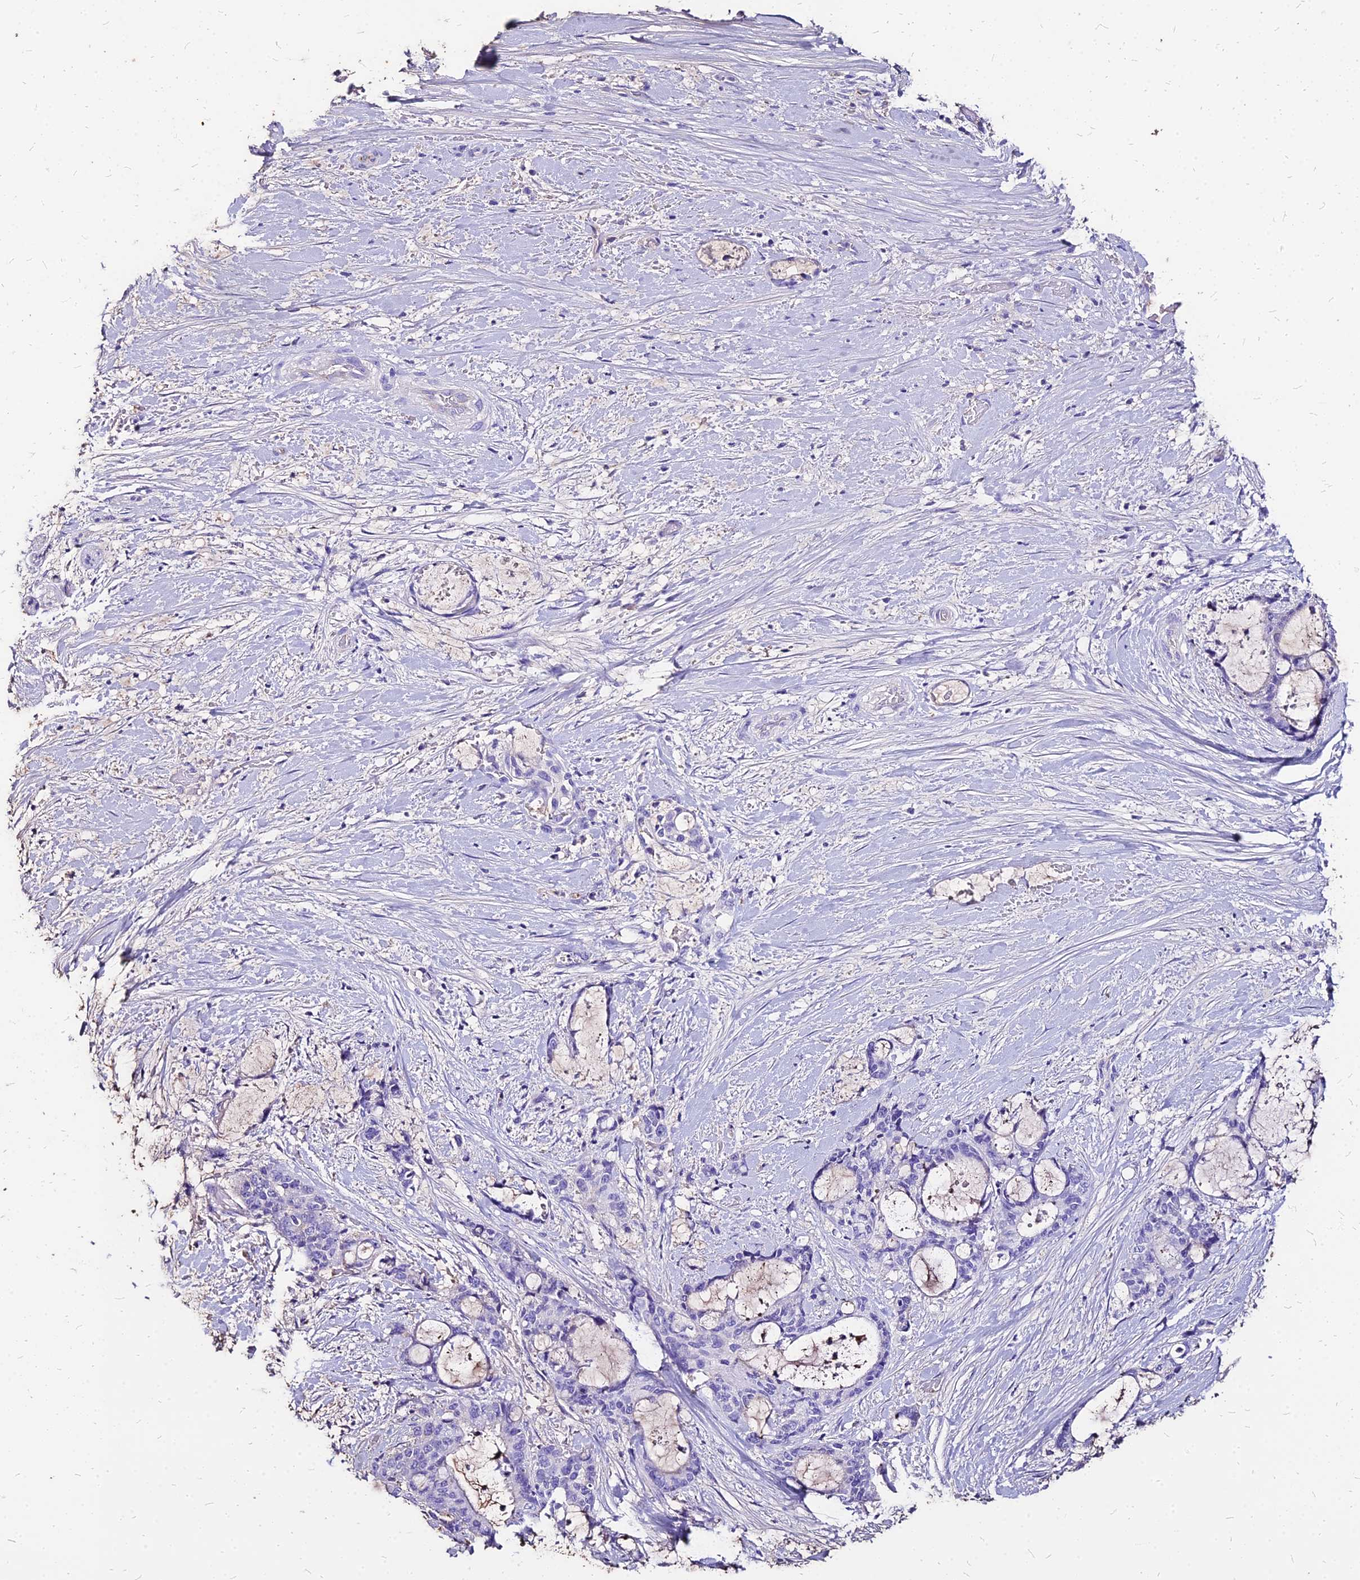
{"staining": {"intensity": "negative", "quantity": "none", "location": "none"}, "tissue": "liver cancer", "cell_type": "Tumor cells", "image_type": "cancer", "snomed": [{"axis": "morphology", "description": "Normal tissue, NOS"}, {"axis": "morphology", "description": "Cholangiocarcinoma"}, {"axis": "topography", "description": "Liver"}, {"axis": "topography", "description": "Peripheral nerve tissue"}], "caption": "IHC of human liver cancer (cholangiocarcinoma) exhibits no staining in tumor cells.", "gene": "NME5", "patient": {"sex": "female", "age": 73}}